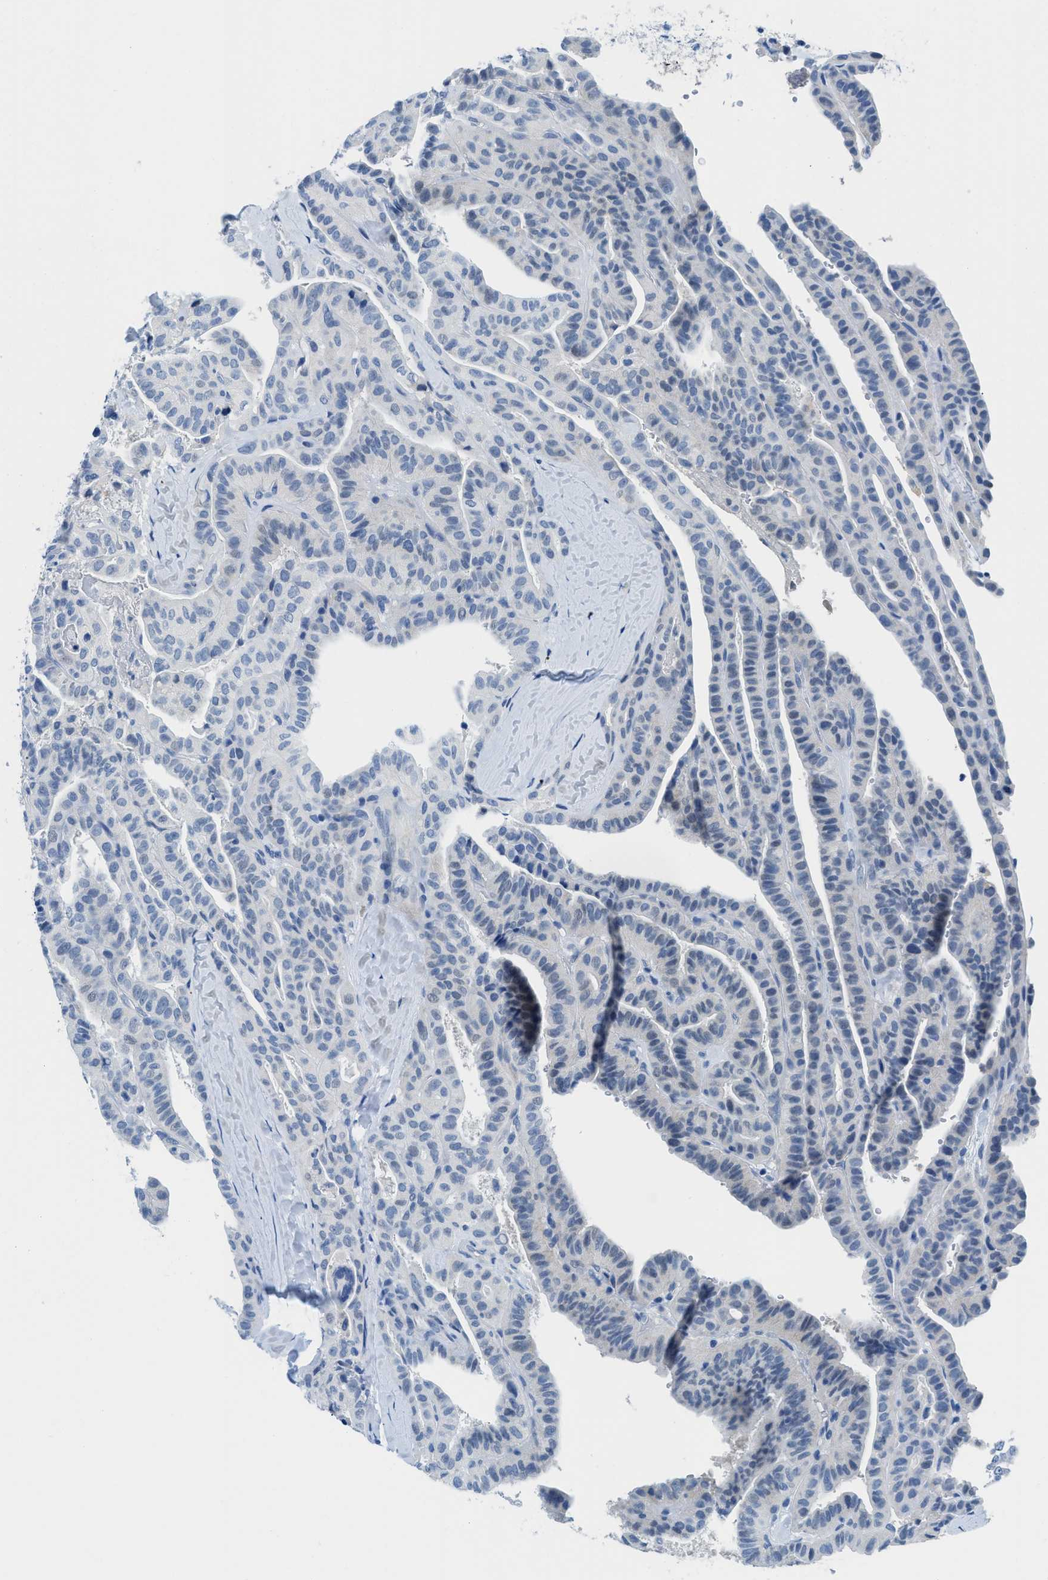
{"staining": {"intensity": "negative", "quantity": "none", "location": "none"}, "tissue": "thyroid cancer", "cell_type": "Tumor cells", "image_type": "cancer", "snomed": [{"axis": "morphology", "description": "Papillary adenocarcinoma, NOS"}, {"axis": "topography", "description": "Thyroid gland"}], "caption": "Tumor cells show no significant expression in thyroid papillary adenocarcinoma.", "gene": "MBL2", "patient": {"sex": "male", "age": 77}}